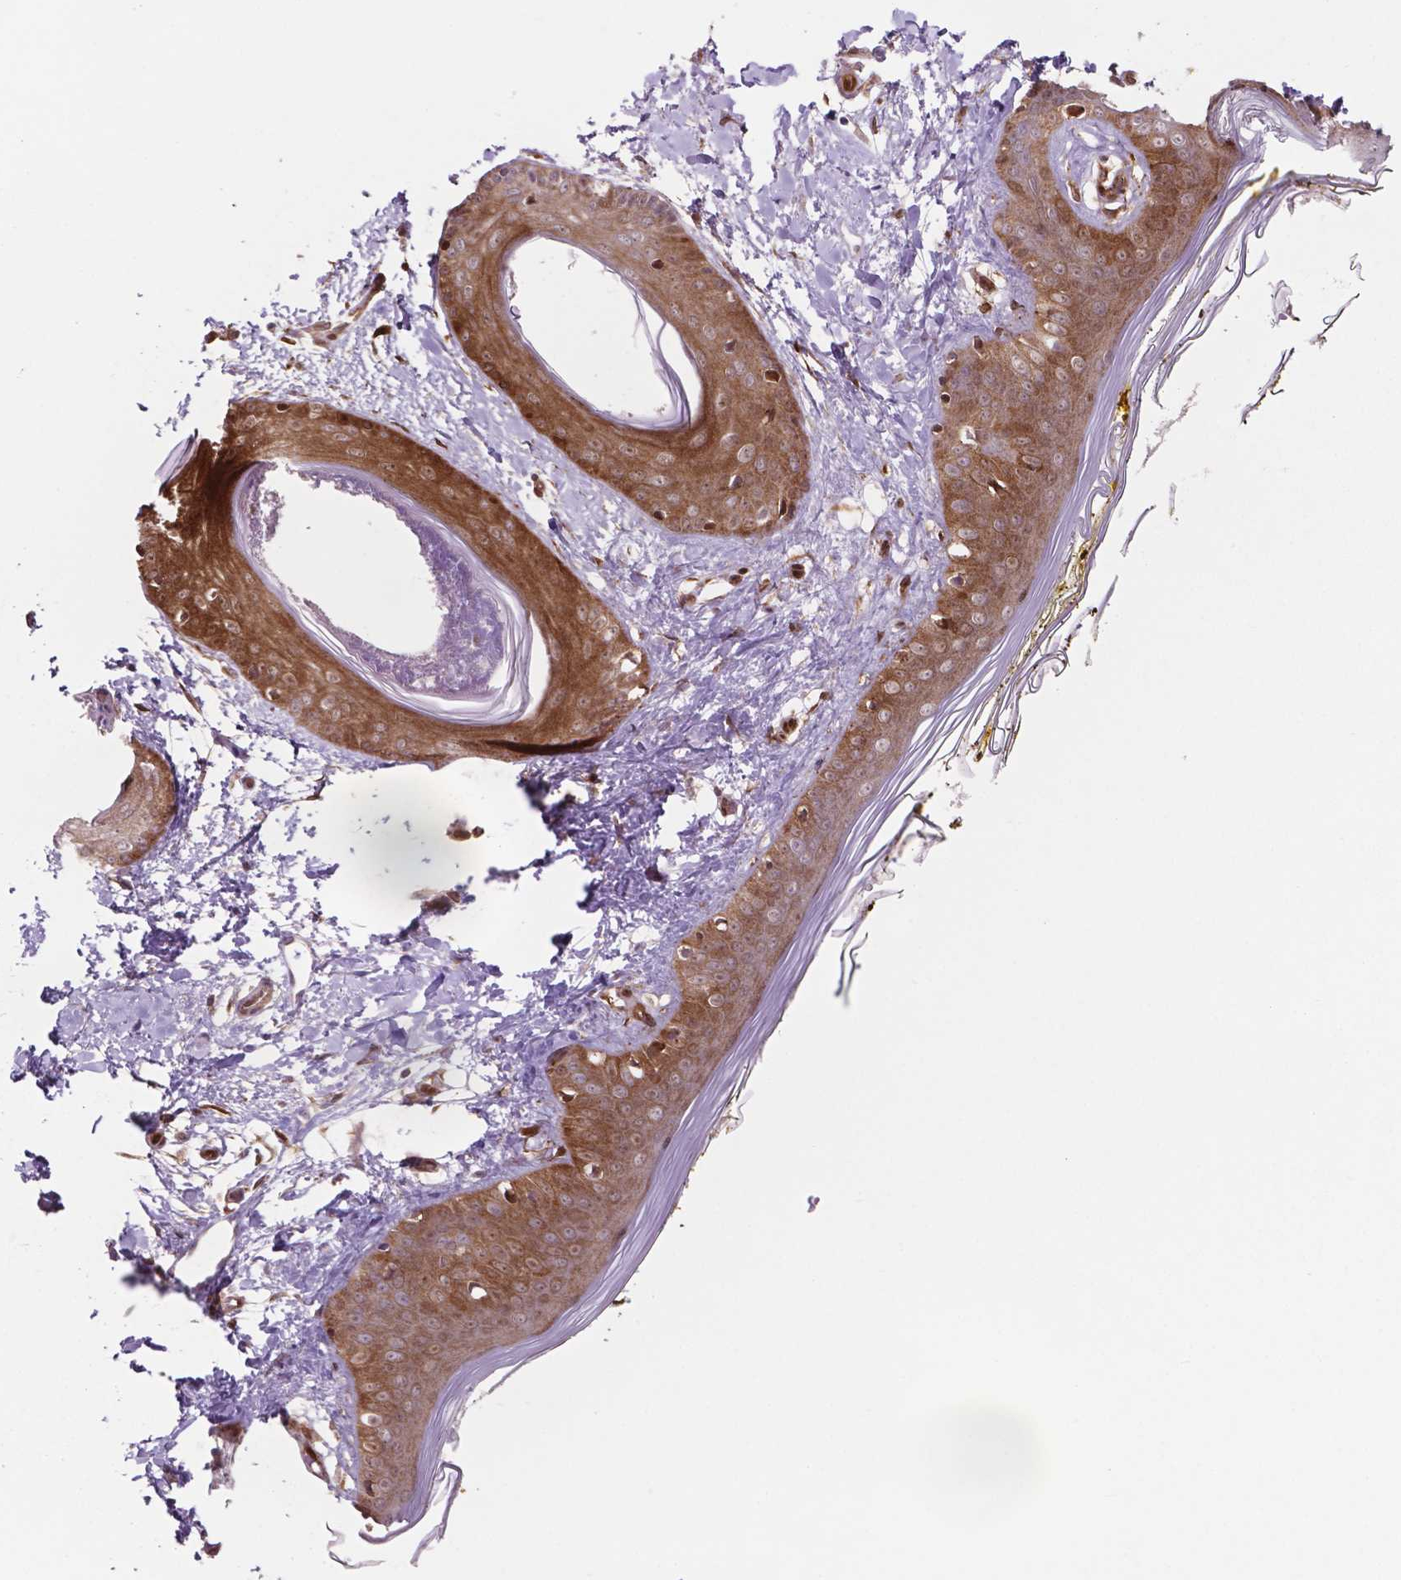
{"staining": {"intensity": "strong", "quantity": ">75%", "location": "cytoplasmic/membranous"}, "tissue": "skin", "cell_type": "Fibroblasts", "image_type": "normal", "snomed": [{"axis": "morphology", "description": "Normal tissue, NOS"}, {"axis": "topography", "description": "Skin"}], "caption": "Protein staining of unremarkable skin displays strong cytoplasmic/membranous staining in approximately >75% of fibroblasts. Using DAB (3,3'-diaminobenzidine) (brown) and hematoxylin (blue) stains, captured at high magnification using brightfield microscopy.", "gene": "LDHA", "patient": {"sex": "female", "age": 34}}